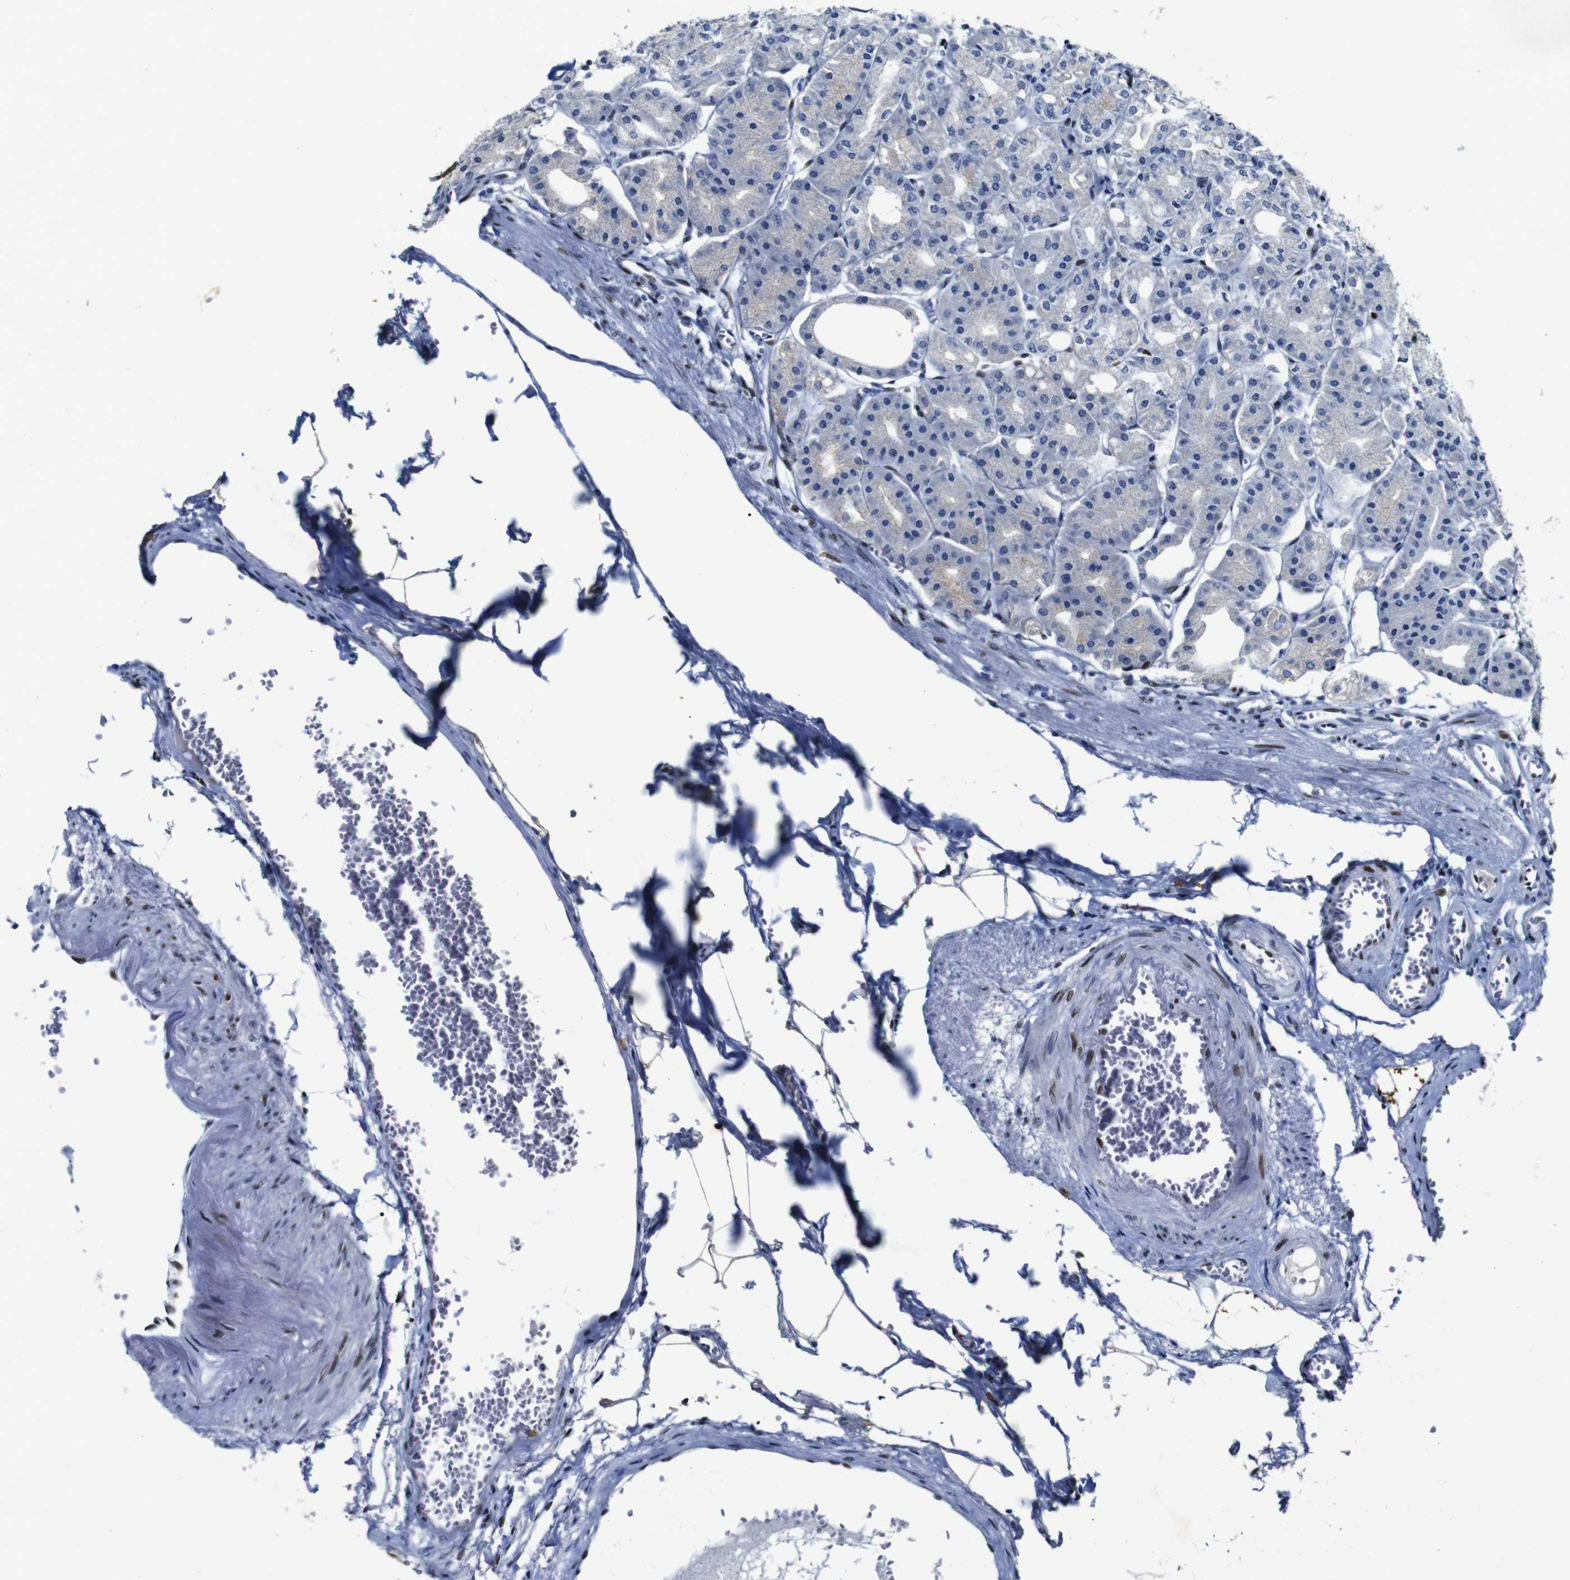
{"staining": {"intensity": "strong", "quantity": "<25%", "location": "nuclear"}, "tissue": "stomach", "cell_type": "Glandular cells", "image_type": "normal", "snomed": [{"axis": "morphology", "description": "Normal tissue, NOS"}, {"axis": "topography", "description": "Stomach, lower"}], "caption": "High-power microscopy captured an IHC histopathology image of normal stomach, revealing strong nuclear positivity in approximately <25% of glandular cells.", "gene": "FOSL2", "patient": {"sex": "male", "age": 71}}